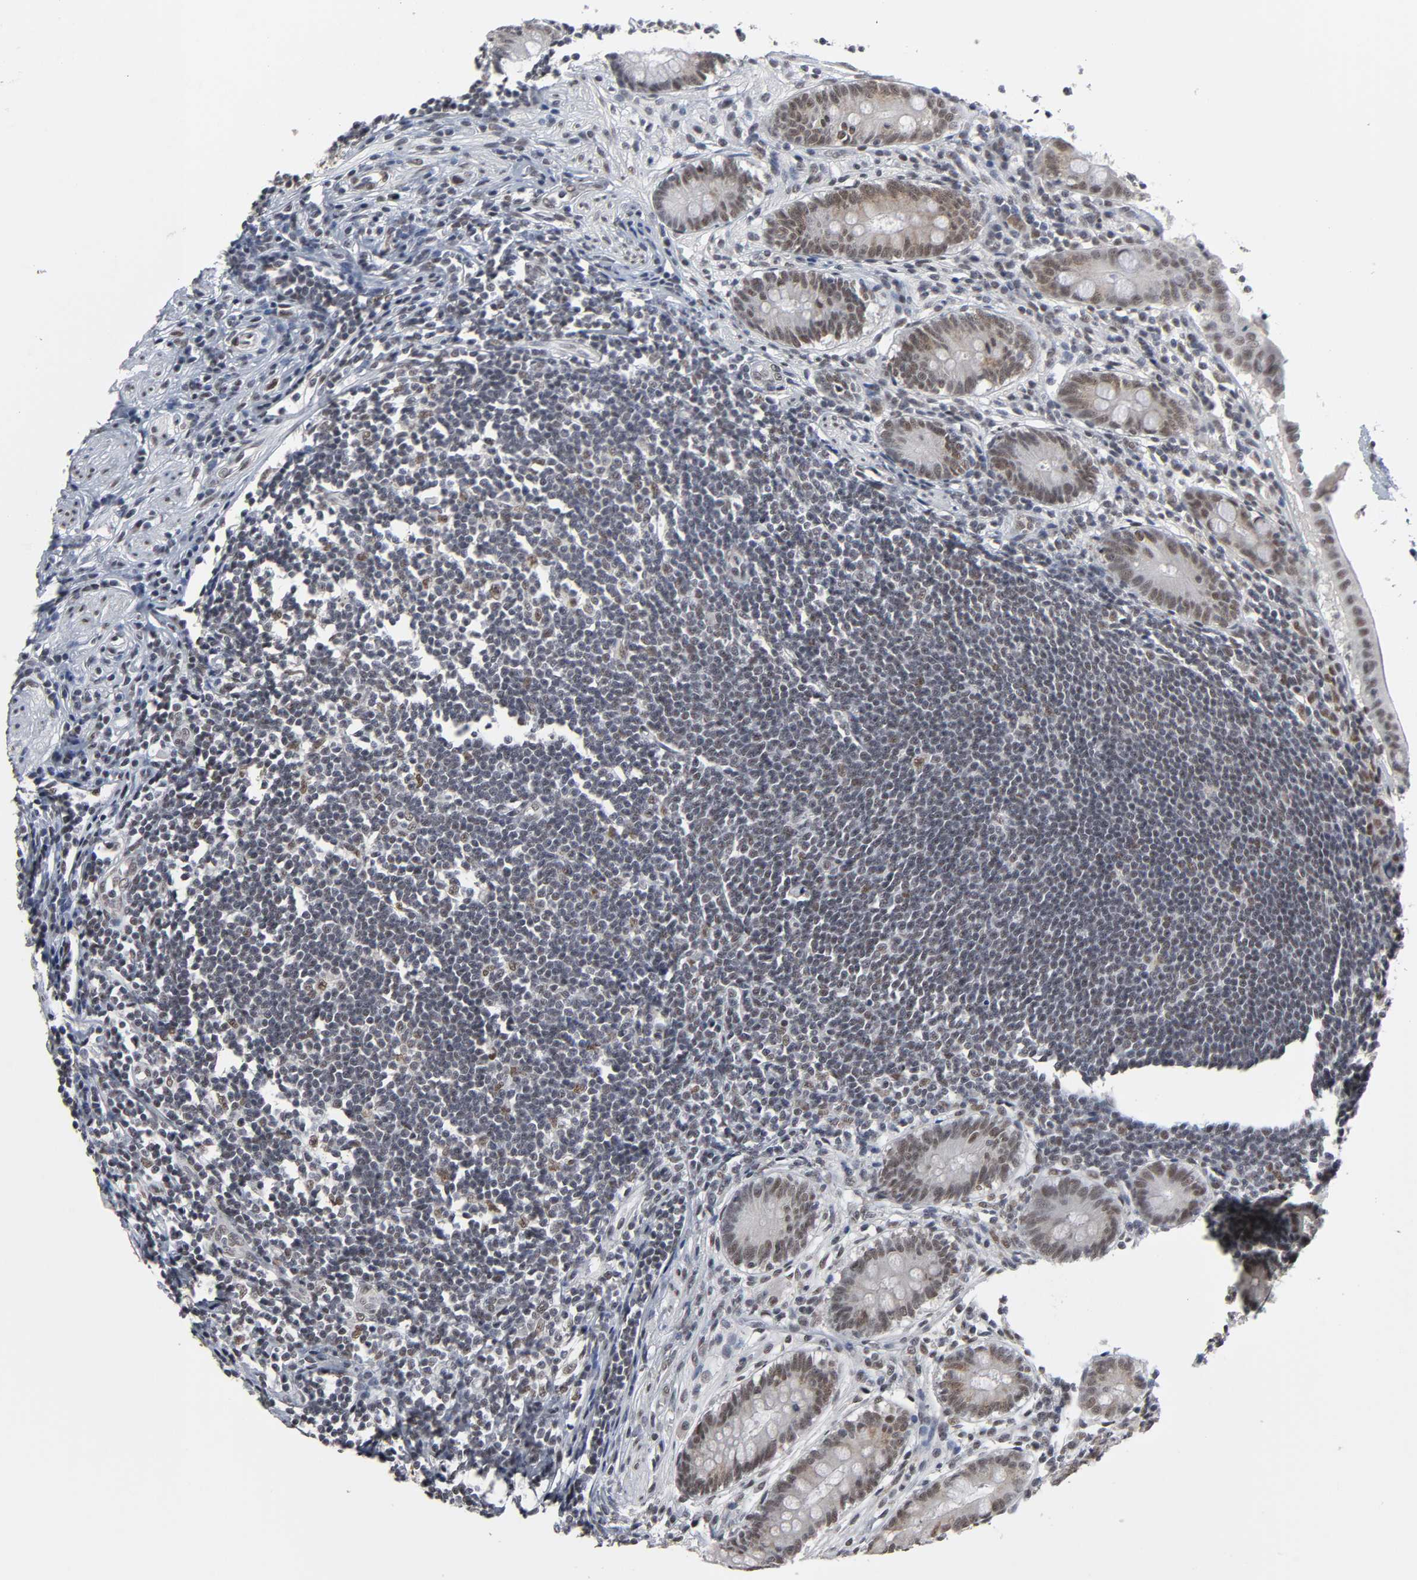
{"staining": {"intensity": "moderate", "quantity": "25%-75%", "location": "cytoplasmic/membranous"}, "tissue": "appendix", "cell_type": "Glandular cells", "image_type": "normal", "snomed": [{"axis": "morphology", "description": "Normal tissue, NOS"}, {"axis": "topography", "description": "Appendix"}], "caption": "Immunohistochemistry (IHC) (DAB) staining of benign human appendix demonstrates moderate cytoplasmic/membranous protein positivity in approximately 25%-75% of glandular cells. Nuclei are stained in blue.", "gene": "TRIM33", "patient": {"sex": "female", "age": 50}}